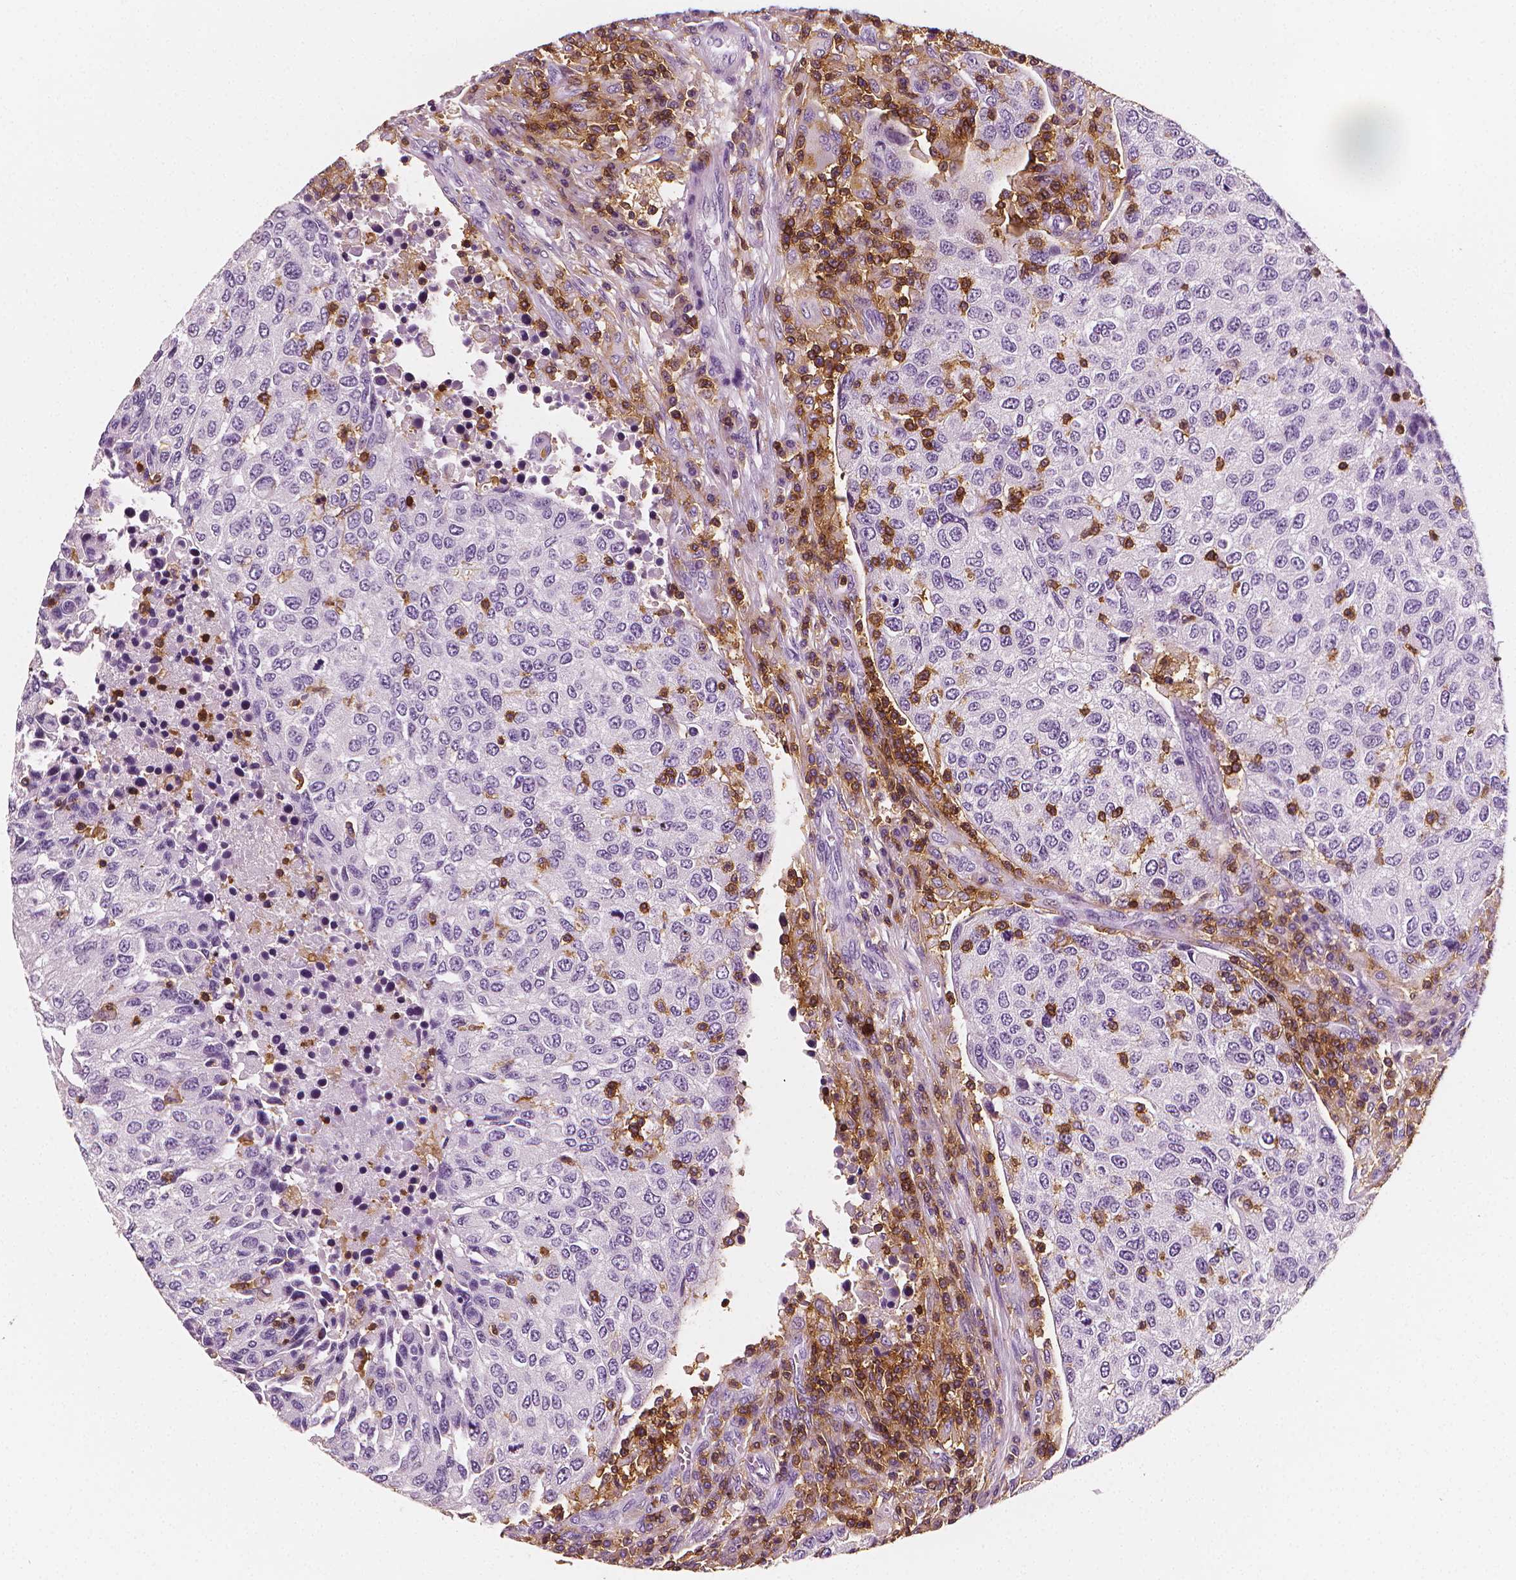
{"staining": {"intensity": "negative", "quantity": "none", "location": "none"}, "tissue": "urothelial cancer", "cell_type": "Tumor cells", "image_type": "cancer", "snomed": [{"axis": "morphology", "description": "Urothelial carcinoma, High grade"}, {"axis": "topography", "description": "Urinary bladder"}], "caption": "An image of human urothelial cancer is negative for staining in tumor cells. (DAB (3,3'-diaminobenzidine) immunohistochemistry (IHC) with hematoxylin counter stain).", "gene": "PTPRC", "patient": {"sex": "female", "age": 78}}